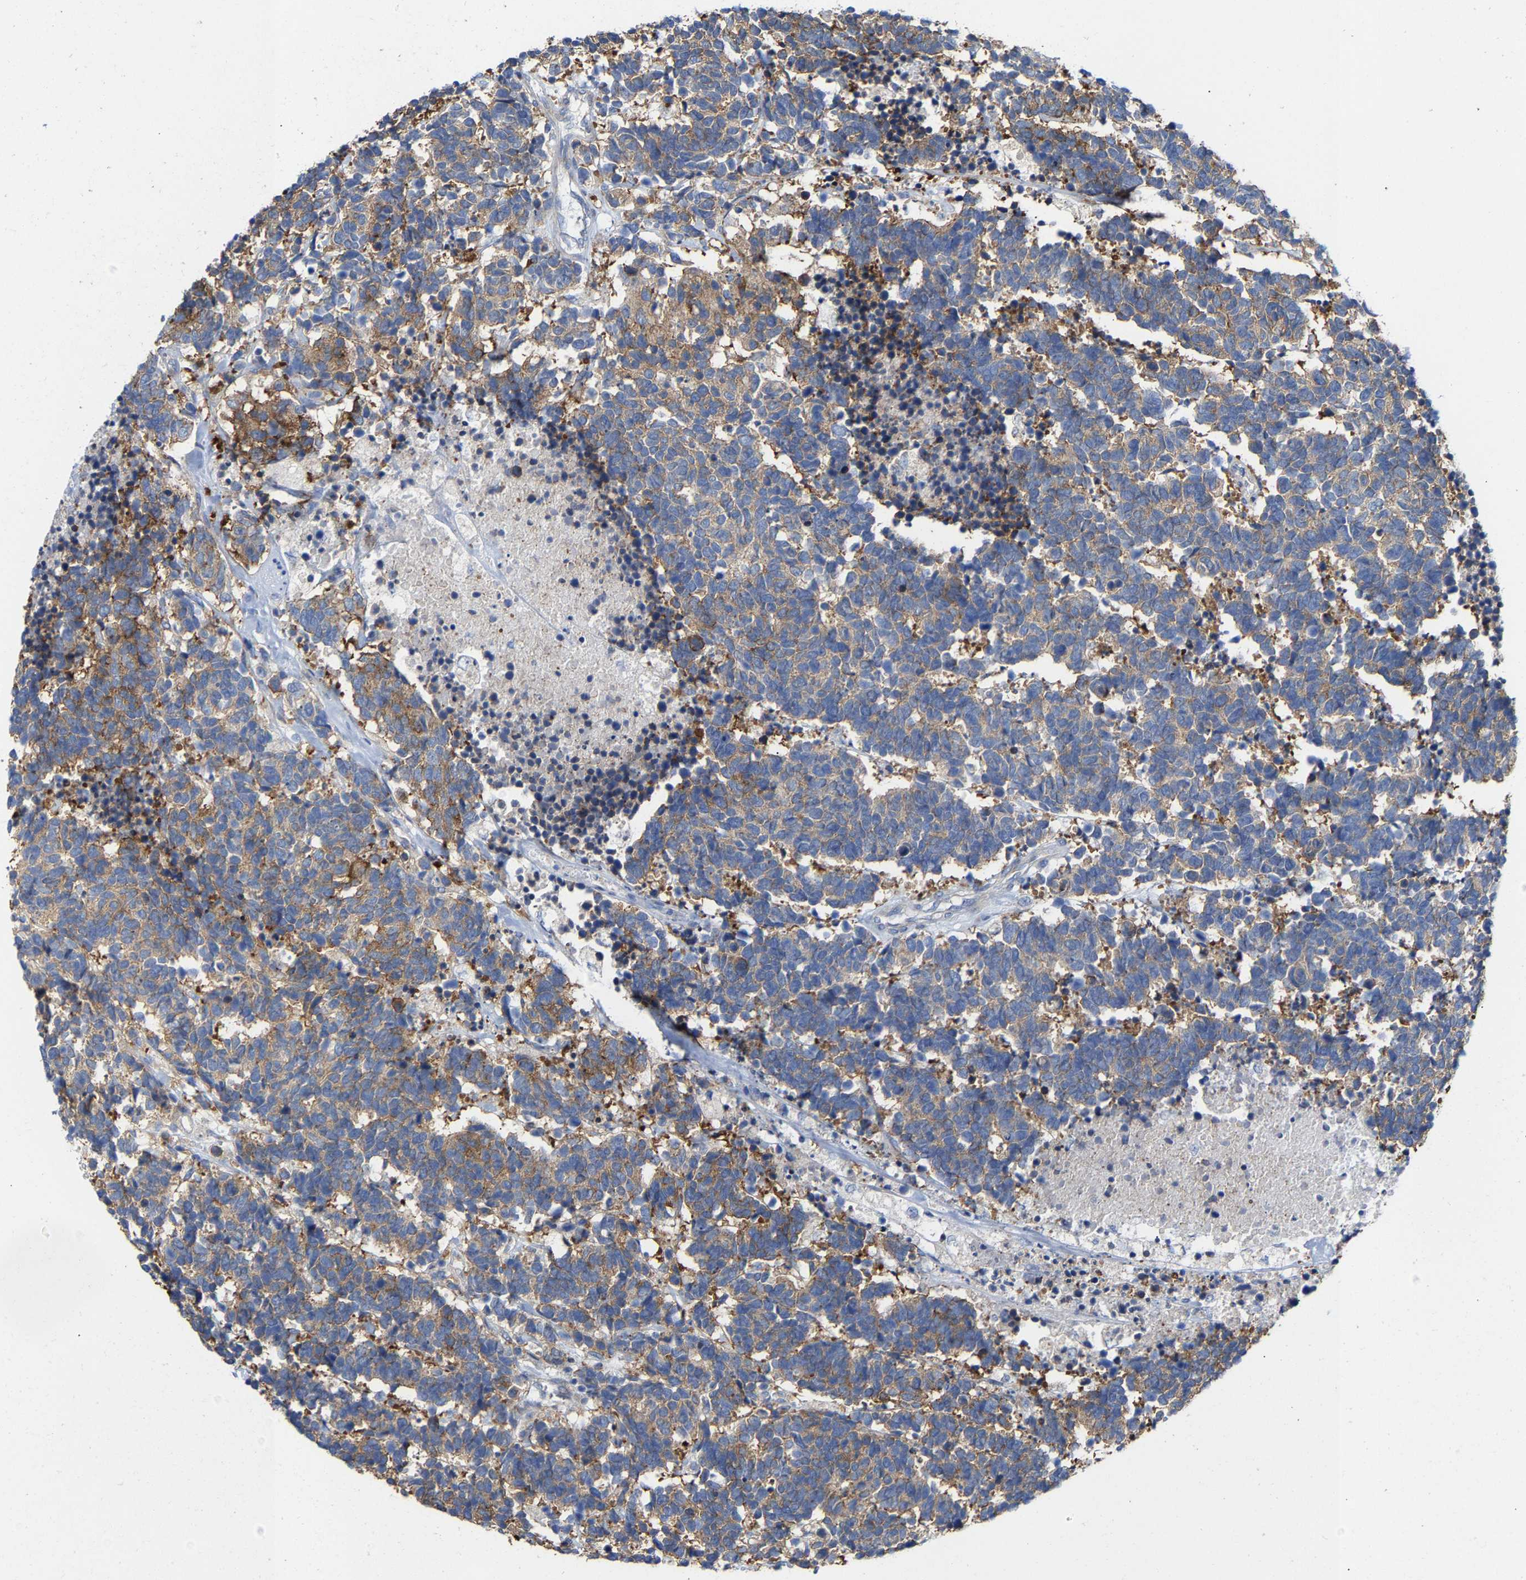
{"staining": {"intensity": "moderate", "quantity": ">75%", "location": "cytoplasmic/membranous"}, "tissue": "carcinoid", "cell_type": "Tumor cells", "image_type": "cancer", "snomed": [{"axis": "morphology", "description": "Carcinoma, NOS"}, {"axis": "morphology", "description": "Carcinoid, malignant, NOS"}, {"axis": "topography", "description": "Urinary bladder"}], "caption": "The image demonstrates a brown stain indicating the presence of a protein in the cytoplasmic/membranous of tumor cells in carcinoid. (brown staining indicates protein expression, while blue staining denotes nuclei).", "gene": "PPP1R15A", "patient": {"sex": "male", "age": 57}}